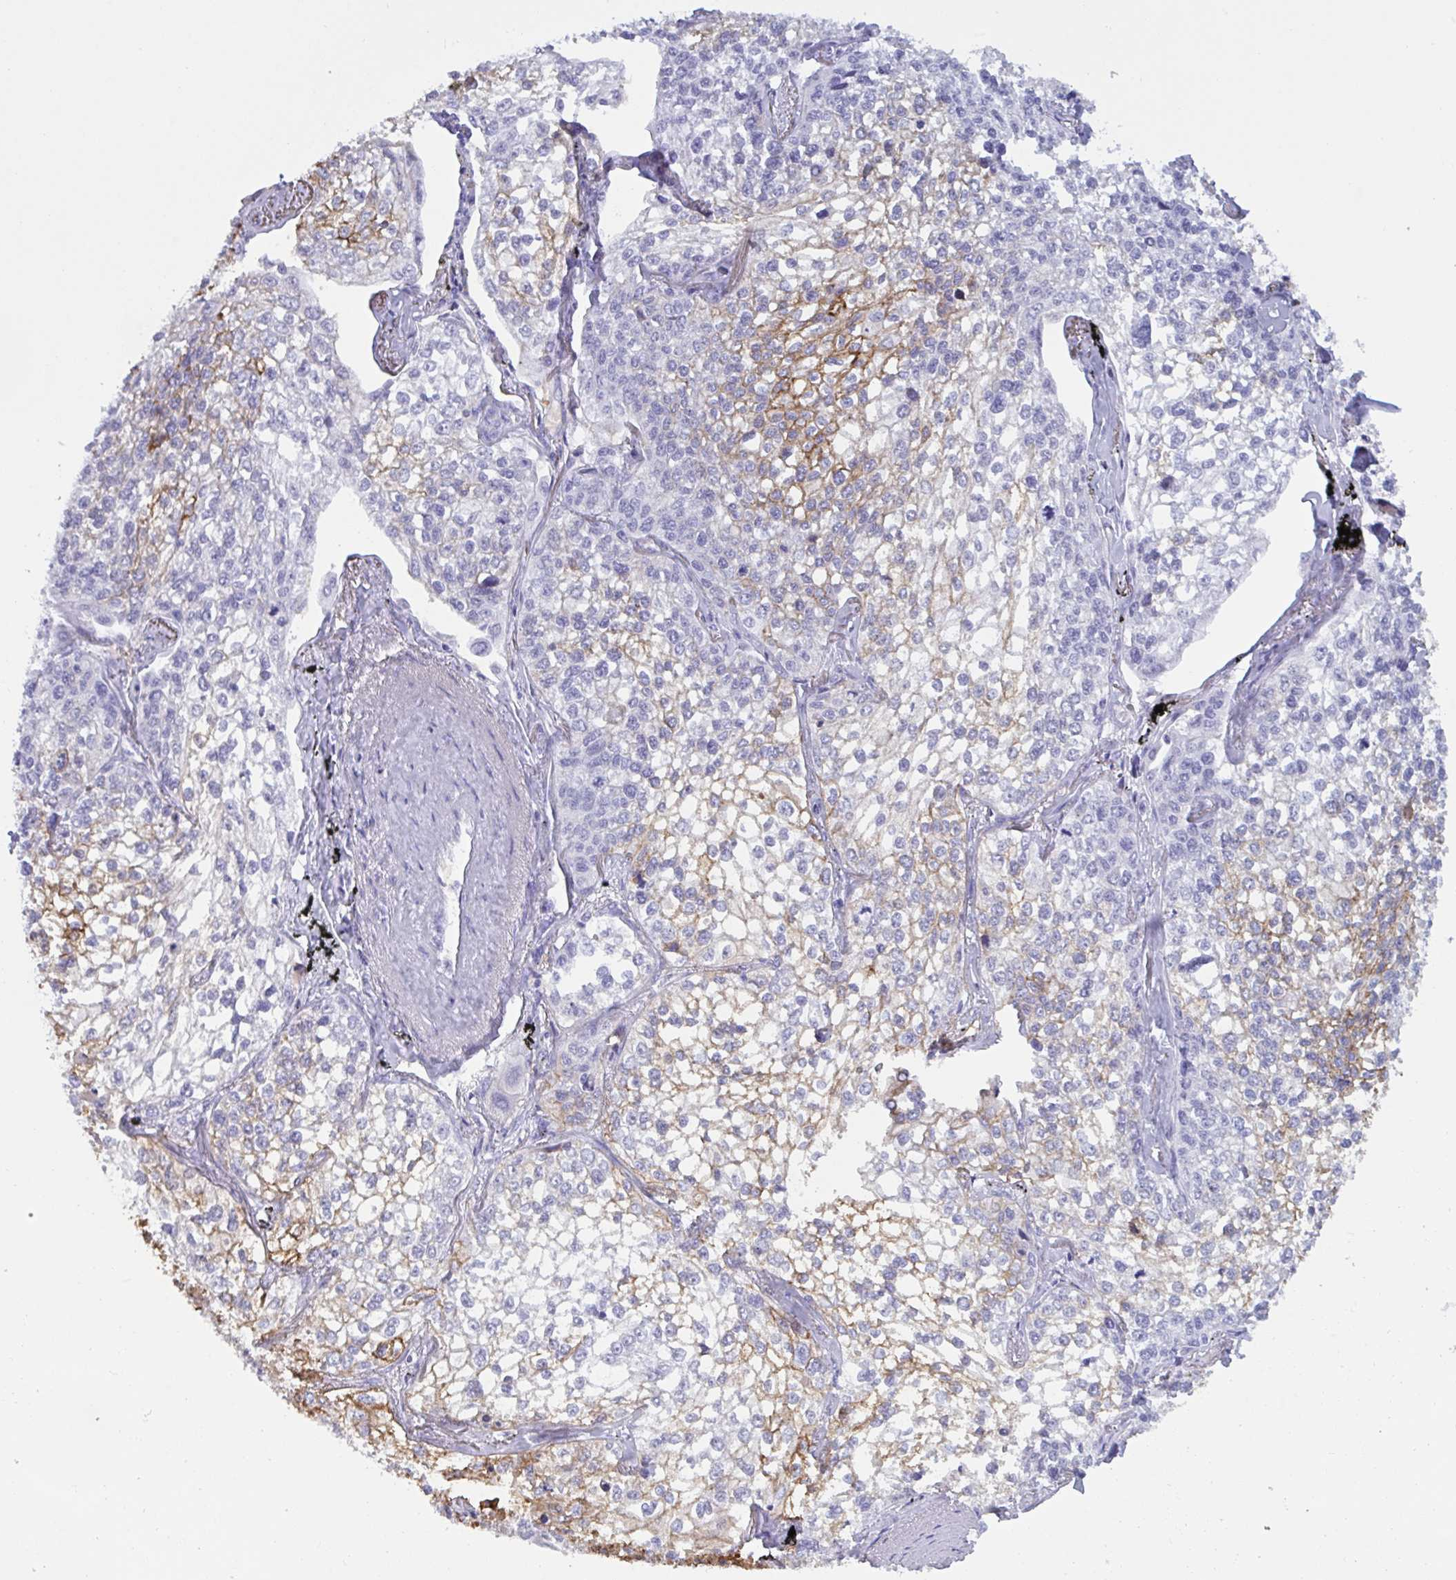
{"staining": {"intensity": "moderate", "quantity": "<25%", "location": "cytoplasmic/membranous"}, "tissue": "lung cancer", "cell_type": "Tumor cells", "image_type": "cancer", "snomed": [{"axis": "morphology", "description": "Squamous cell carcinoma, NOS"}, {"axis": "topography", "description": "Lung"}], "caption": "Immunohistochemical staining of human lung squamous cell carcinoma exhibits moderate cytoplasmic/membranous protein expression in about <25% of tumor cells. (DAB IHC with brightfield microscopy, high magnification).", "gene": "SLC2A1", "patient": {"sex": "male", "age": 74}}